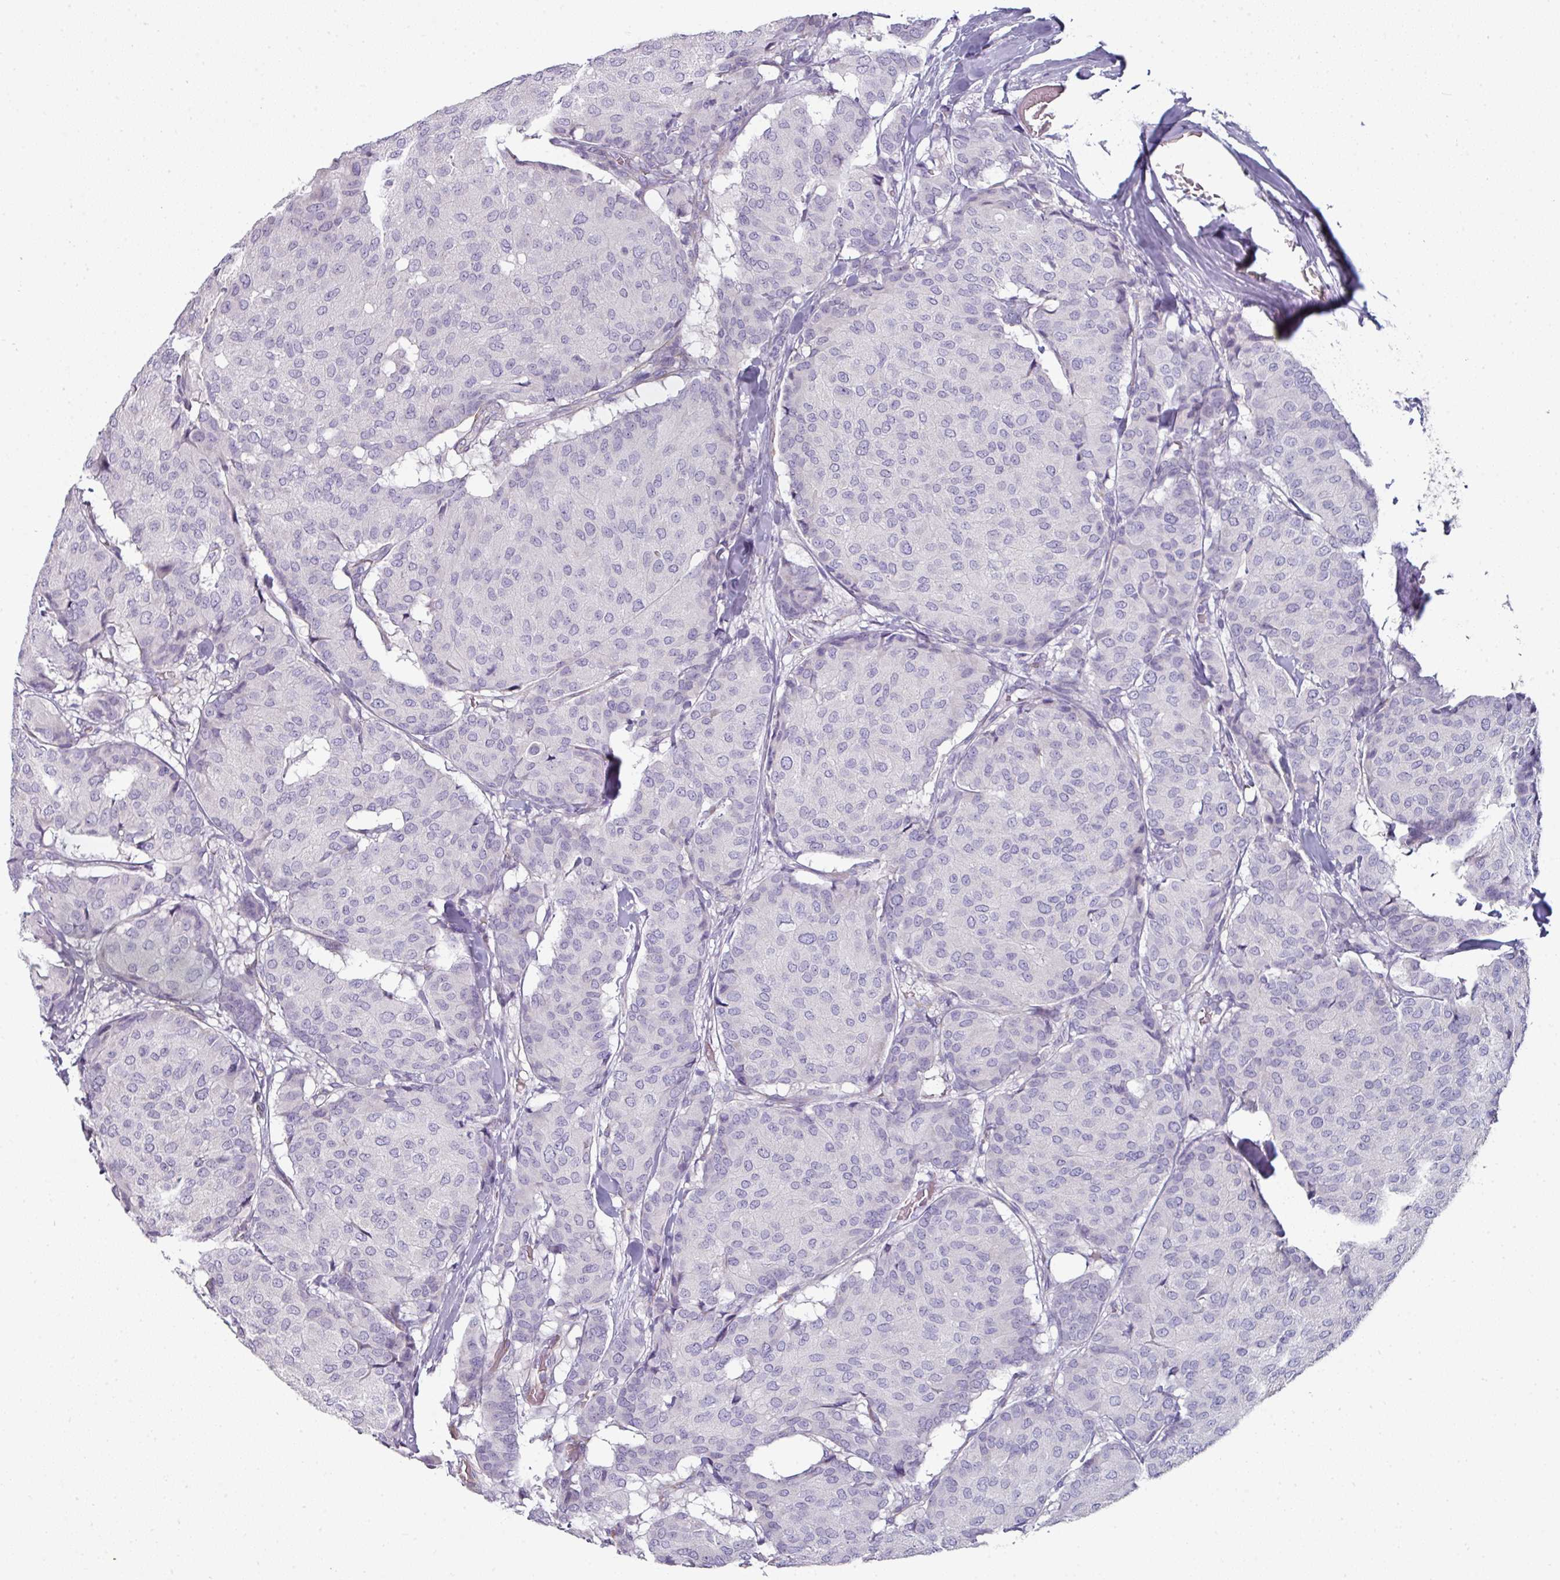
{"staining": {"intensity": "negative", "quantity": "none", "location": "none"}, "tissue": "breast cancer", "cell_type": "Tumor cells", "image_type": "cancer", "snomed": [{"axis": "morphology", "description": "Duct carcinoma"}, {"axis": "topography", "description": "Breast"}], "caption": "This photomicrograph is of breast cancer stained with immunohistochemistry to label a protein in brown with the nuclei are counter-stained blue. There is no expression in tumor cells.", "gene": "SLC17A7", "patient": {"sex": "female", "age": 75}}